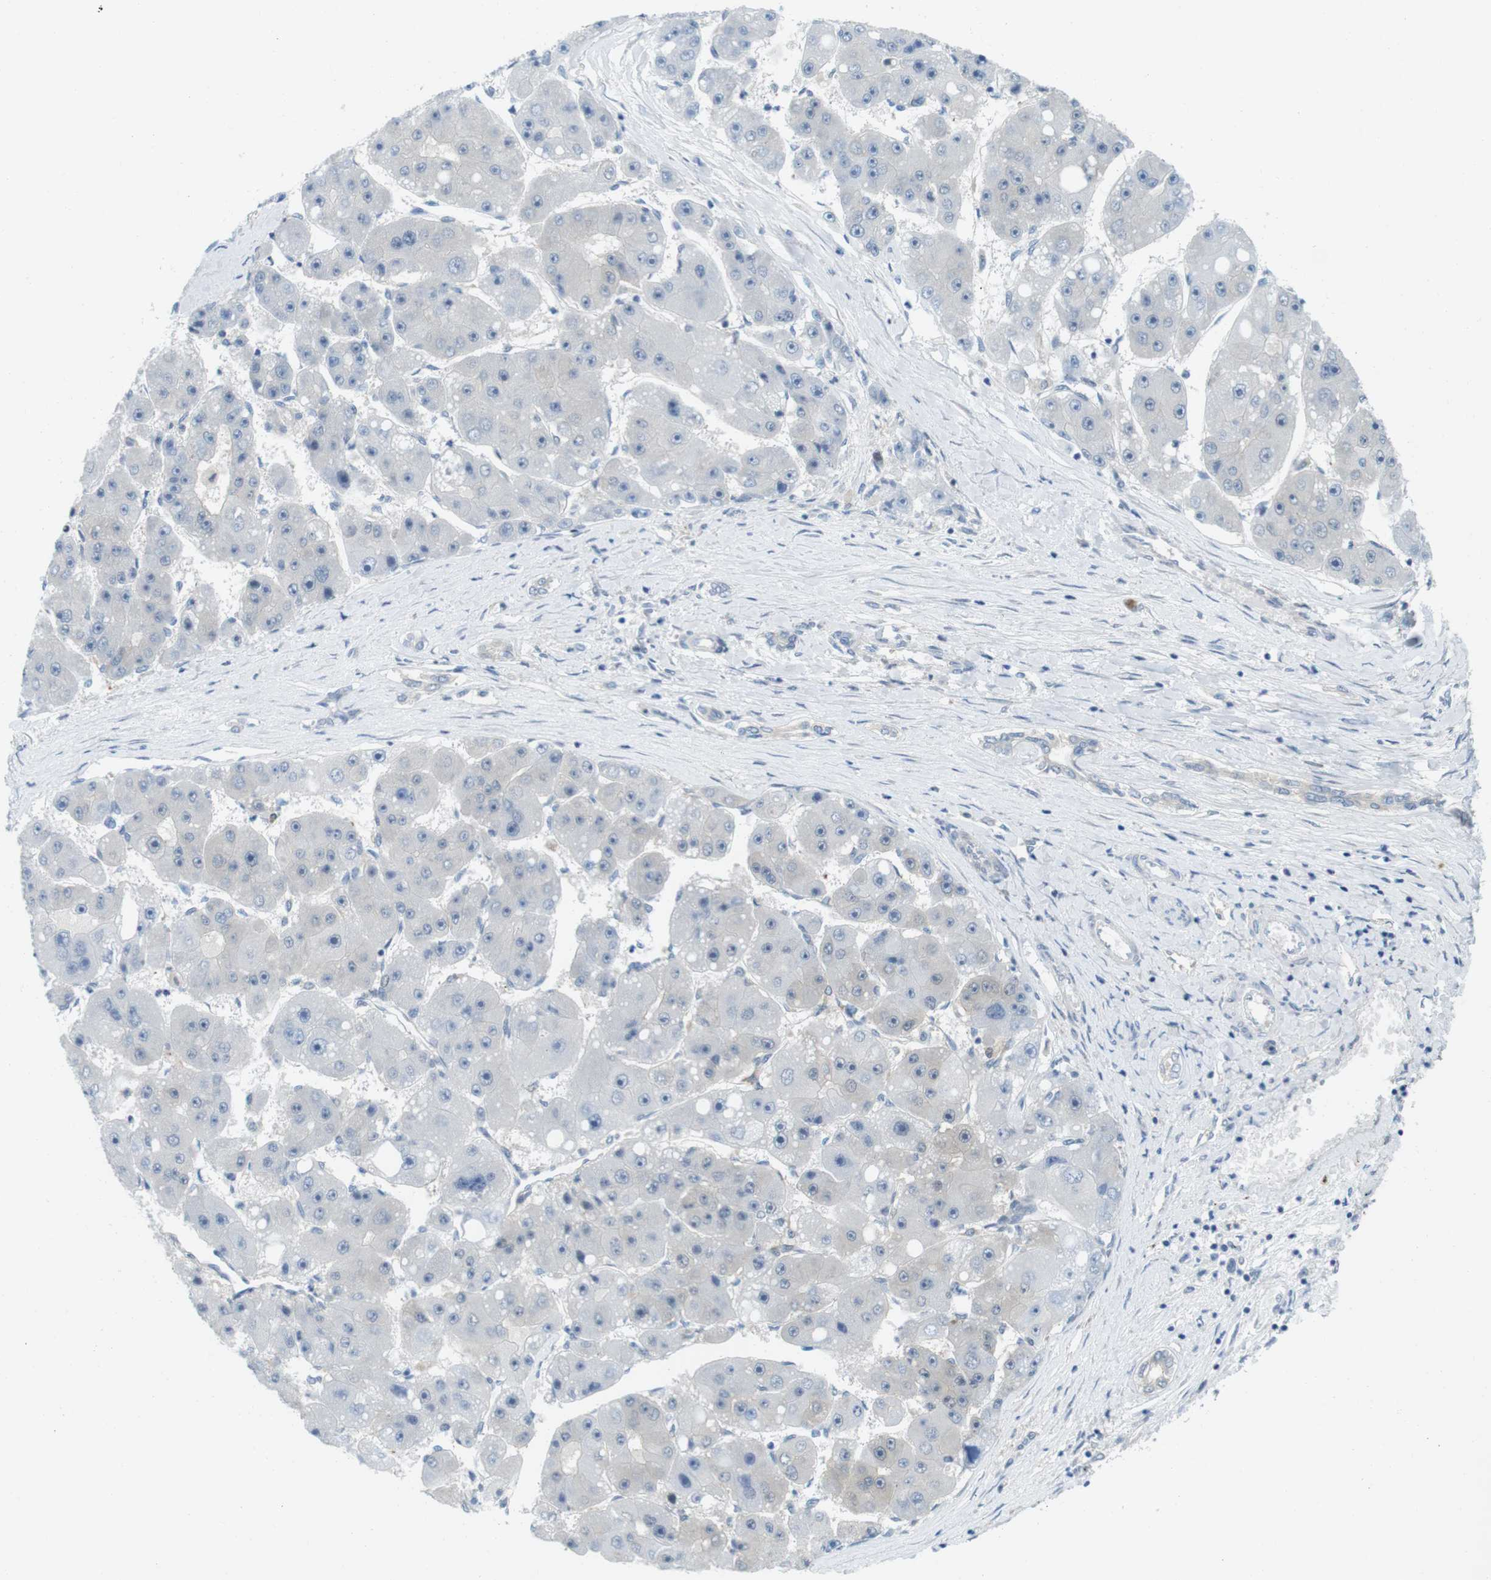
{"staining": {"intensity": "negative", "quantity": "none", "location": "none"}, "tissue": "liver cancer", "cell_type": "Tumor cells", "image_type": "cancer", "snomed": [{"axis": "morphology", "description": "Carcinoma, Hepatocellular, NOS"}, {"axis": "topography", "description": "Liver"}], "caption": "Hepatocellular carcinoma (liver) was stained to show a protein in brown. There is no significant positivity in tumor cells.", "gene": "CASP2", "patient": {"sex": "female", "age": 61}}